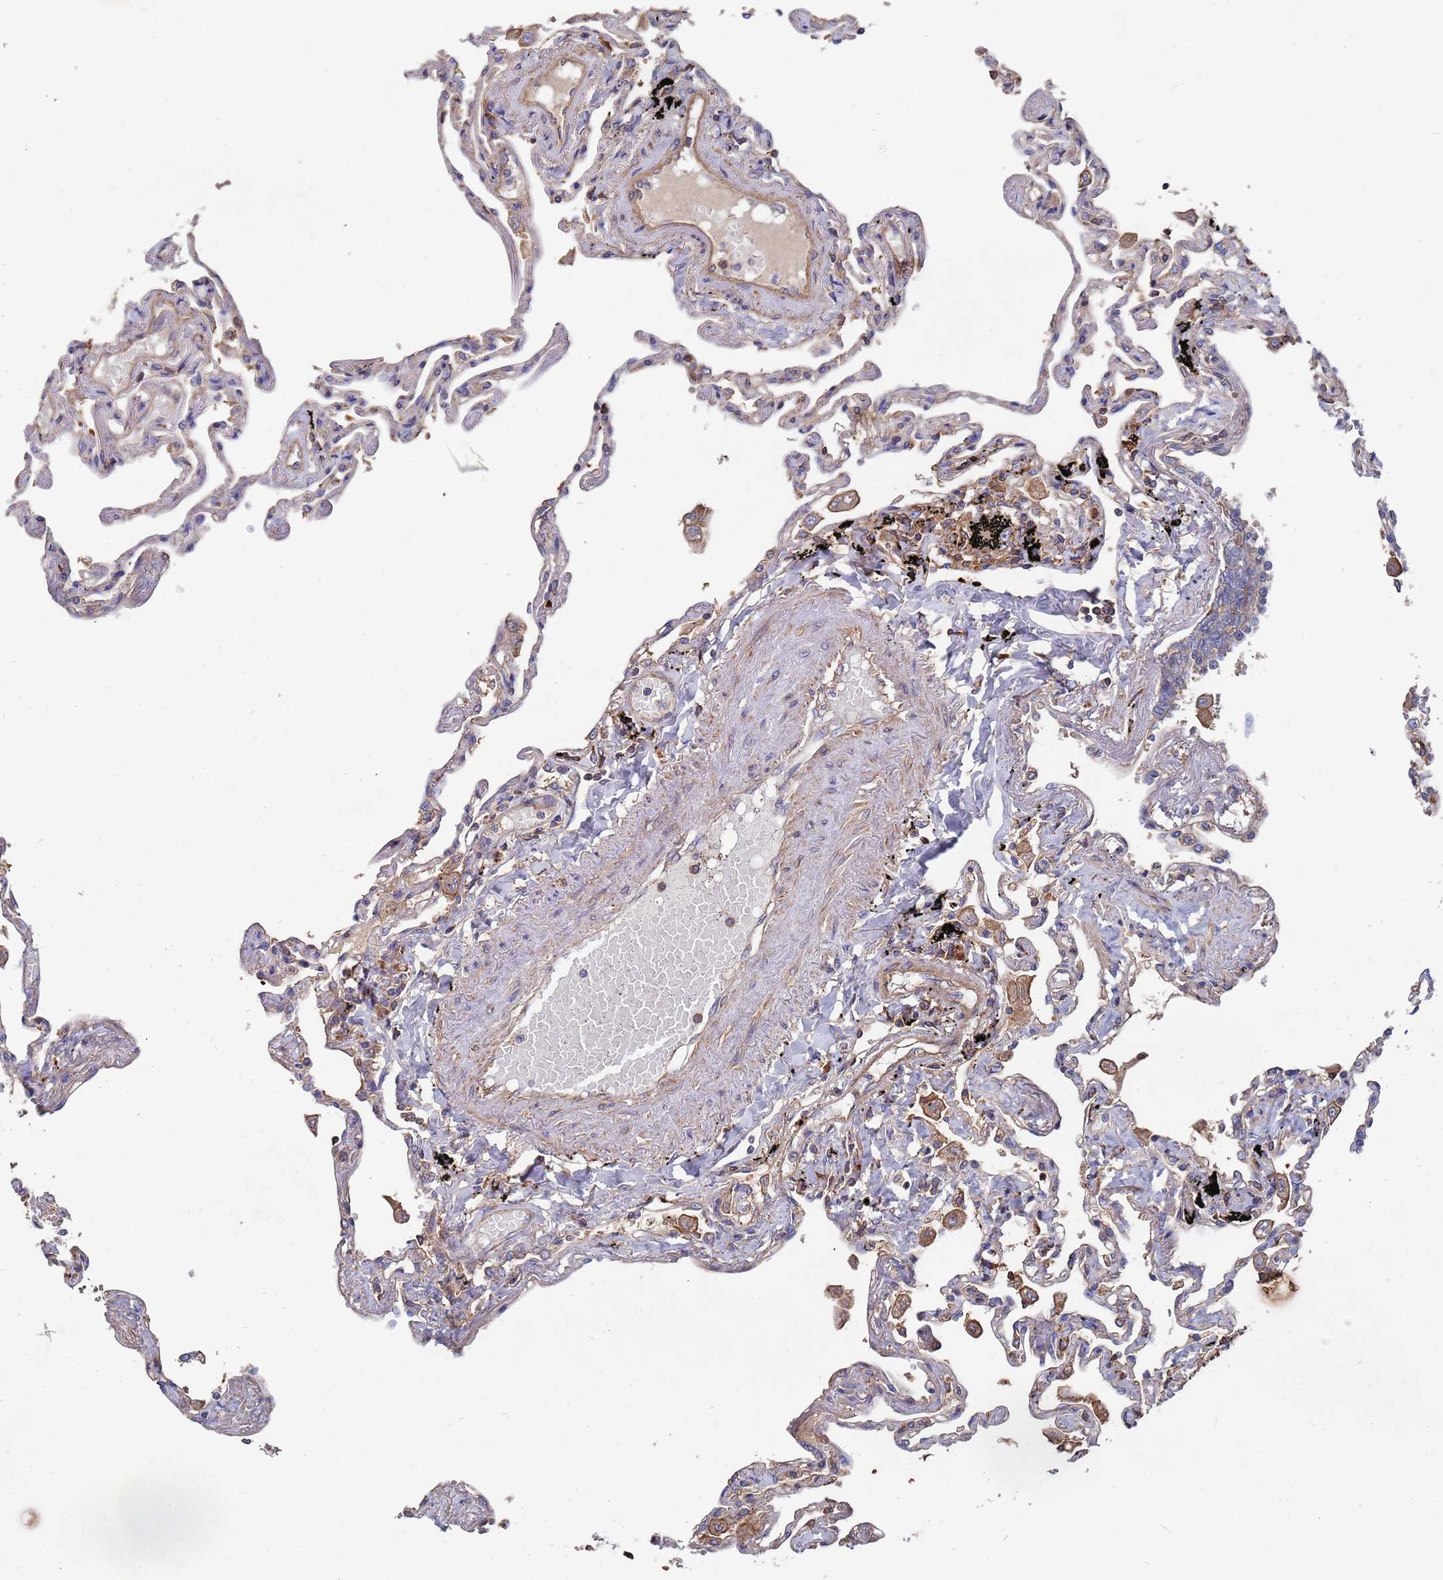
{"staining": {"intensity": "weak", "quantity": "<25%", "location": "cytoplasmic/membranous"}, "tissue": "lung", "cell_type": "Alveolar cells", "image_type": "normal", "snomed": [{"axis": "morphology", "description": "Normal tissue, NOS"}, {"axis": "topography", "description": "Lung"}], "caption": "DAB (3,3'-diaminobenzidine) immunohistochemical staining of unremarkable lung reveals no significant positivity in alveolar cells.", "gene": "PYCR1", "patient": {"sex": "female", "age": 67}}